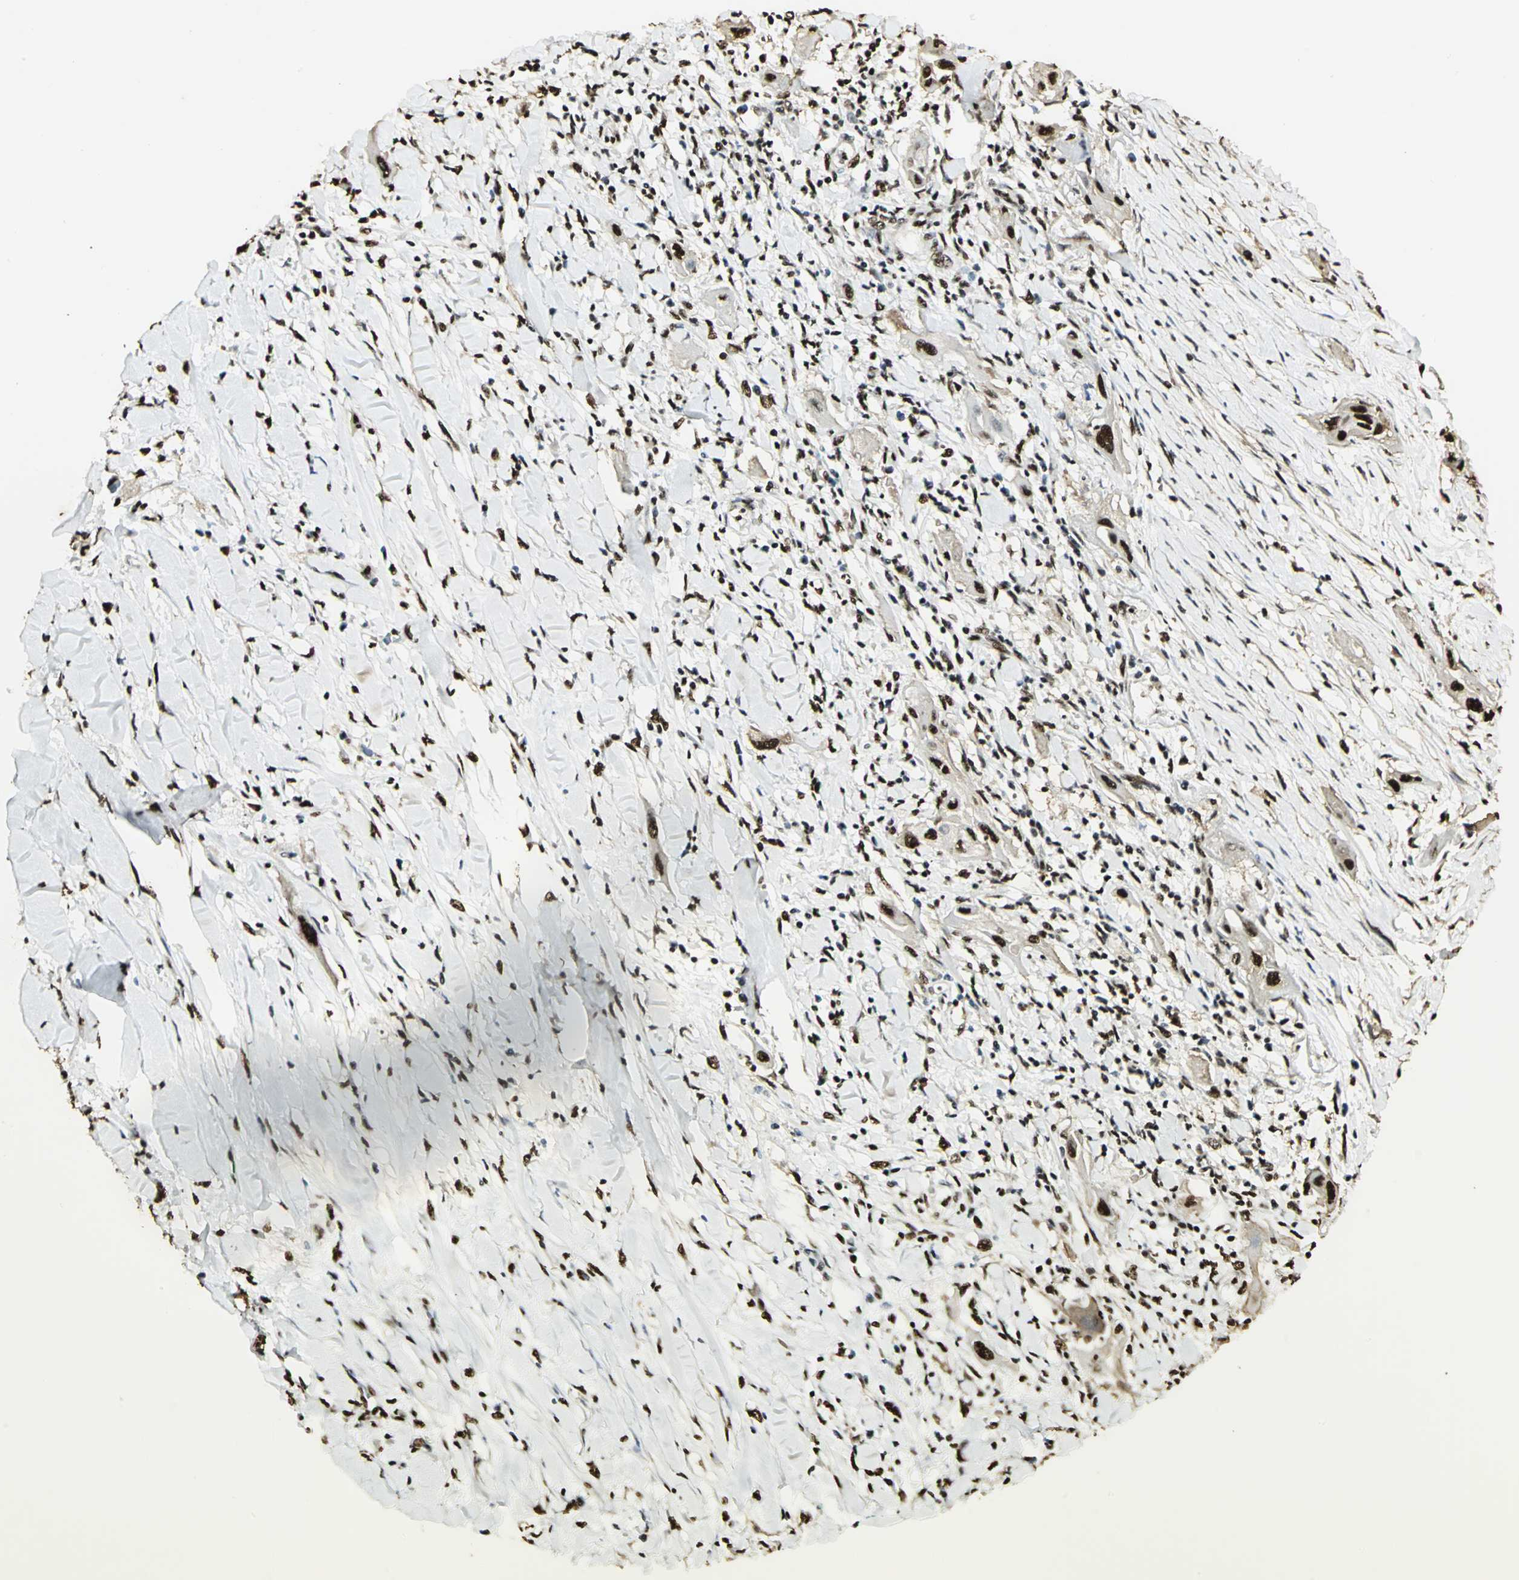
{"staining": {"intensity": "strong", "quantity": ">75%", "location": "nuclear"}, "tissue": "lung cancer", "cell_type": "Tumor cells", "image_type": "cancer", "snomed": [{"axis": "morphology", "description": "Squamous cell carcinoma, NOS"}, {"axis": "topography", "description": "Lung"}], "caption": "Tumor cells show high levels of strong nuclear expression in approximately >75% of cells in human squamous cell carcinoma (lung). (DAB (3,3'-diaminobenzidine) IHC with brightfield microscopy, high magnification).", "gene": "SET", "patient": {"sex": "female", "age": 47}}